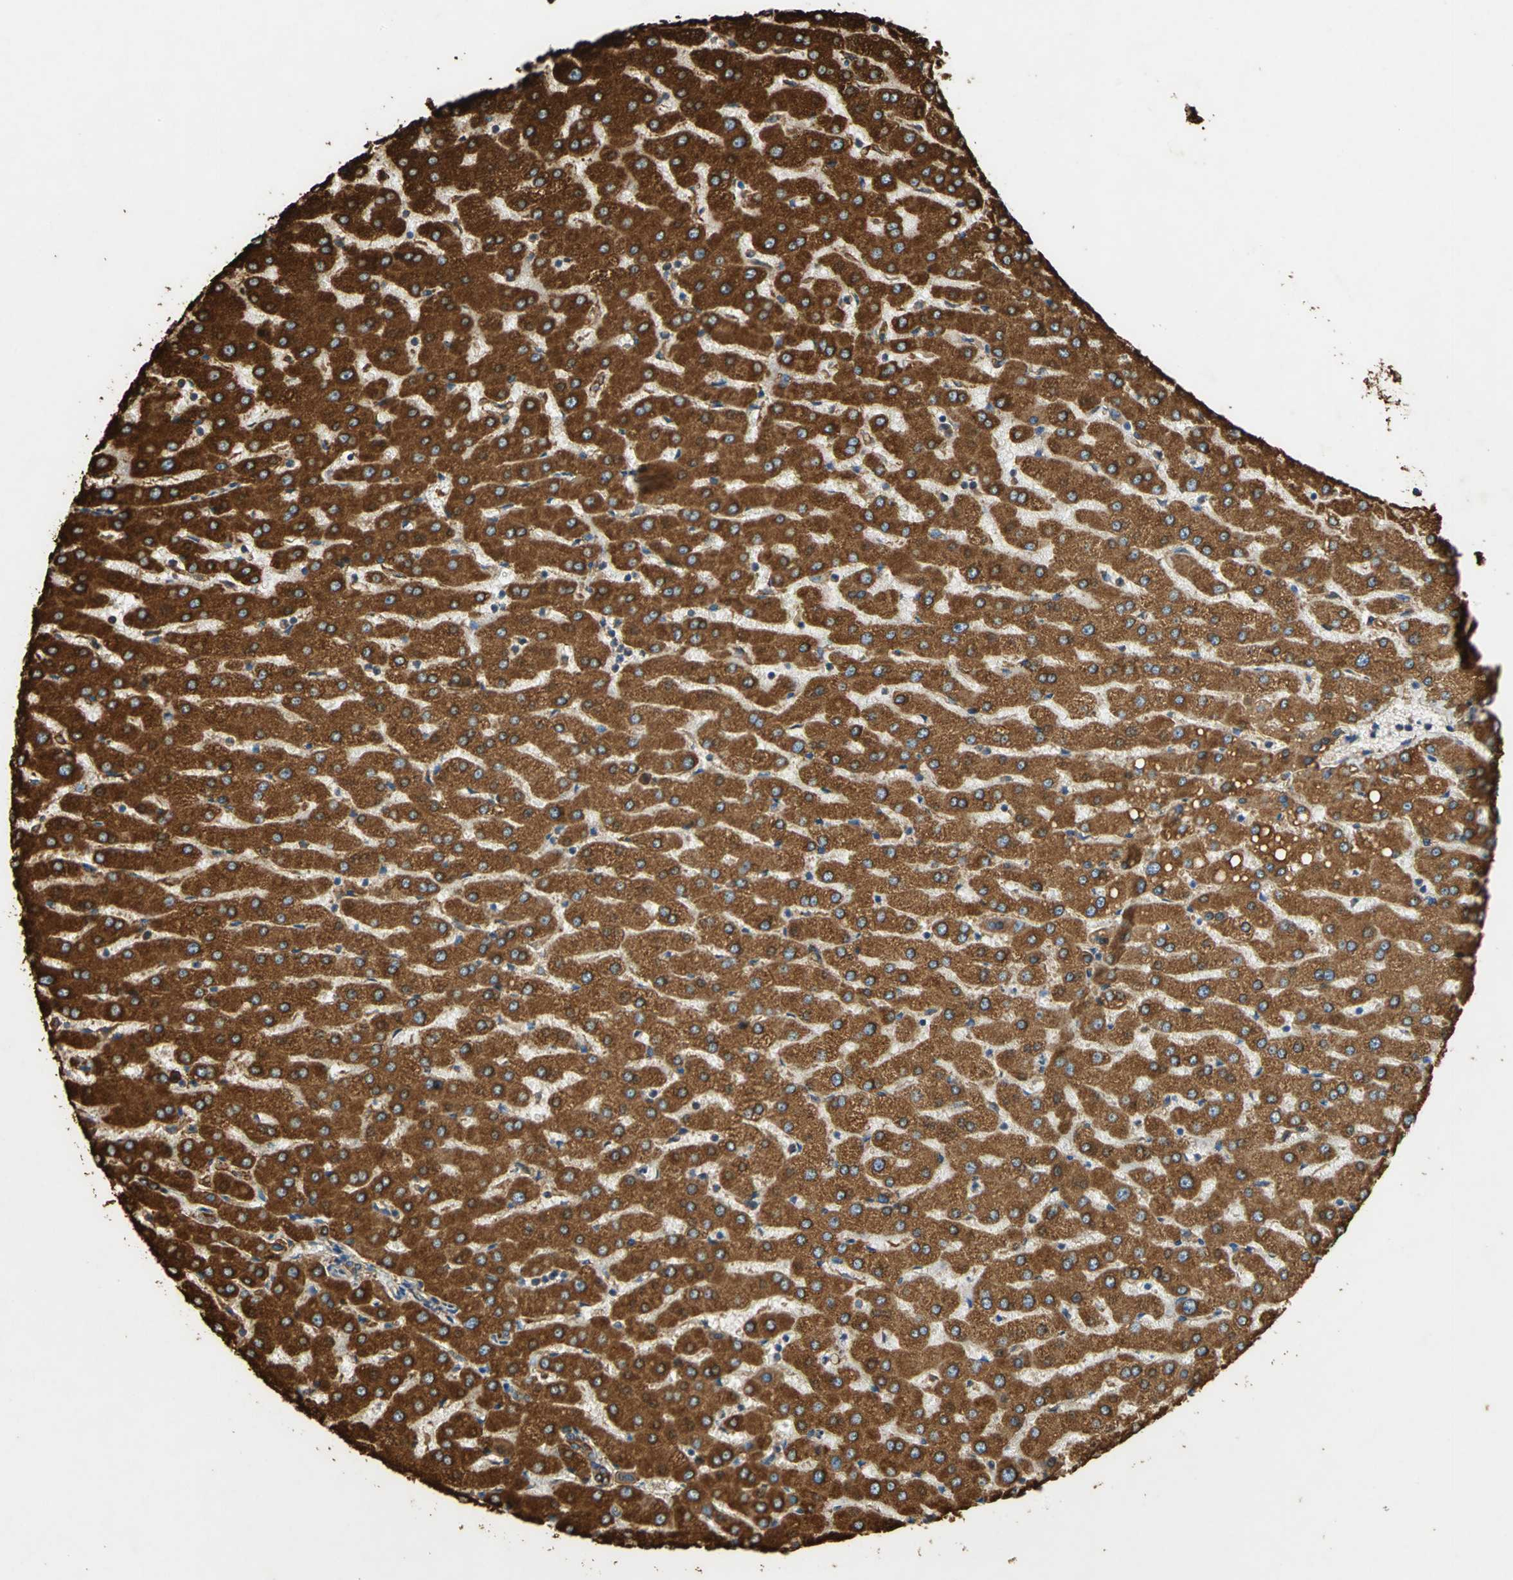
{"staining": {"intensity": "weak", "quantity": ">75%", "location": "cytoplasmic/membranous"}, "tissue": "liver", "cell_type": "Cholangiocytes", "image_type": "normal", "snomed": [{"axis": "morphology", "description": "Normal tissue, NOS"}, {"axis": "morphology", "description": "Fibrosis, NOS"}, {"axis": "topography", "description": "Liver"}], "caption": "Protein expression analysis of unremarkable human liver reveals weak cytoplasmic/membranous staining in about >75% of cholangiocytes. (IHC, brightfield microscopy, high magnification).", "gene": "HSP90B1", "patient": {"sex": "female", "age": 29}}